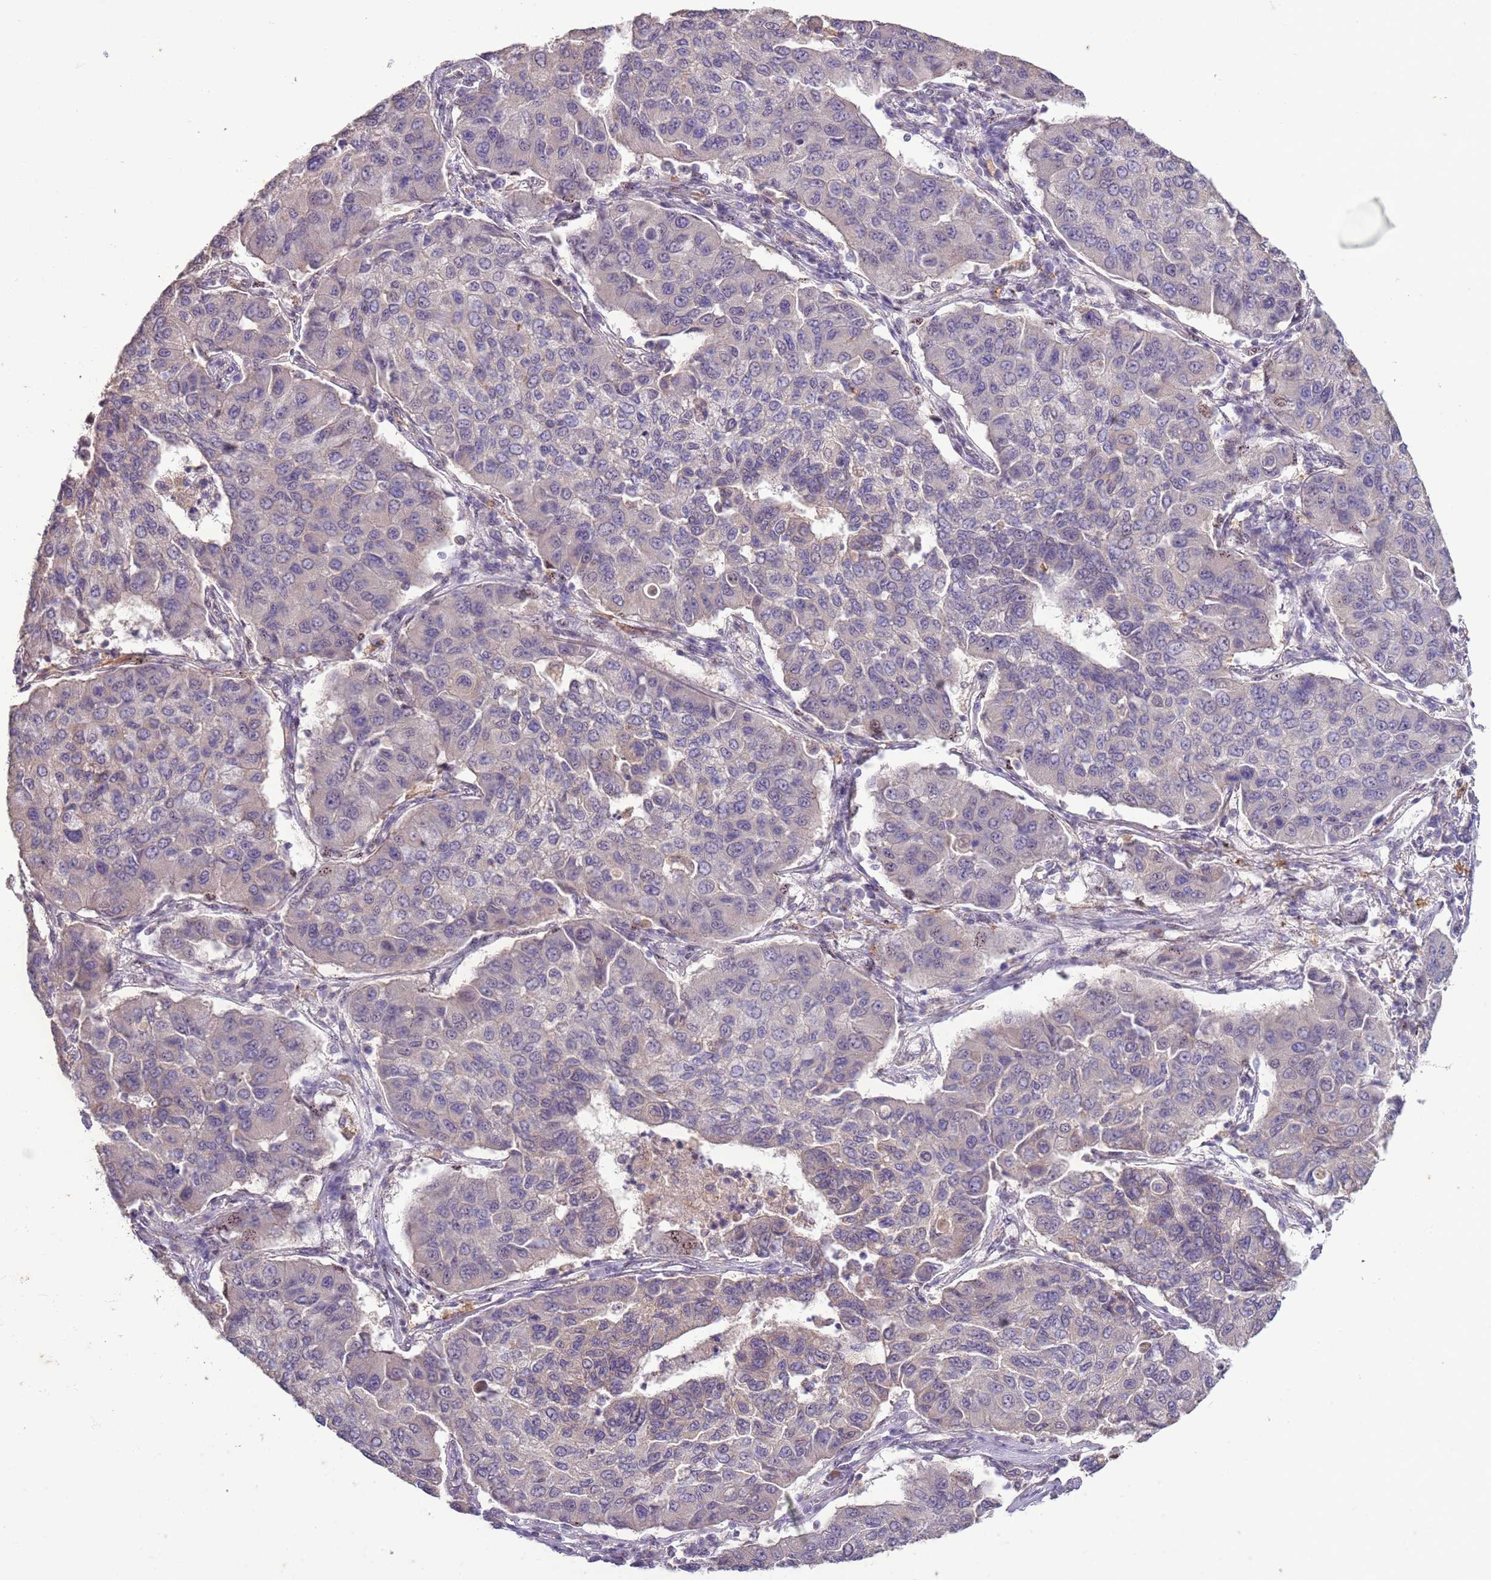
{"staining": {"intensity": "negative", "quantity": "none", "location": "none"}, "tissue": "lung cancer", "cell_type": "Tumor cells", "image_type": "cancer", "snomed": [{"axis": "morphology", "description": "Squamous cell carcinoma, NOS"}, {"axis": "topography", "description": "Lung"}], "caption": "Tumor cells show no significant protein positivity in lung squamous cell carcinoma.", "gene": "CAPN9", "patient": {"sex": "male", "age": 74}}